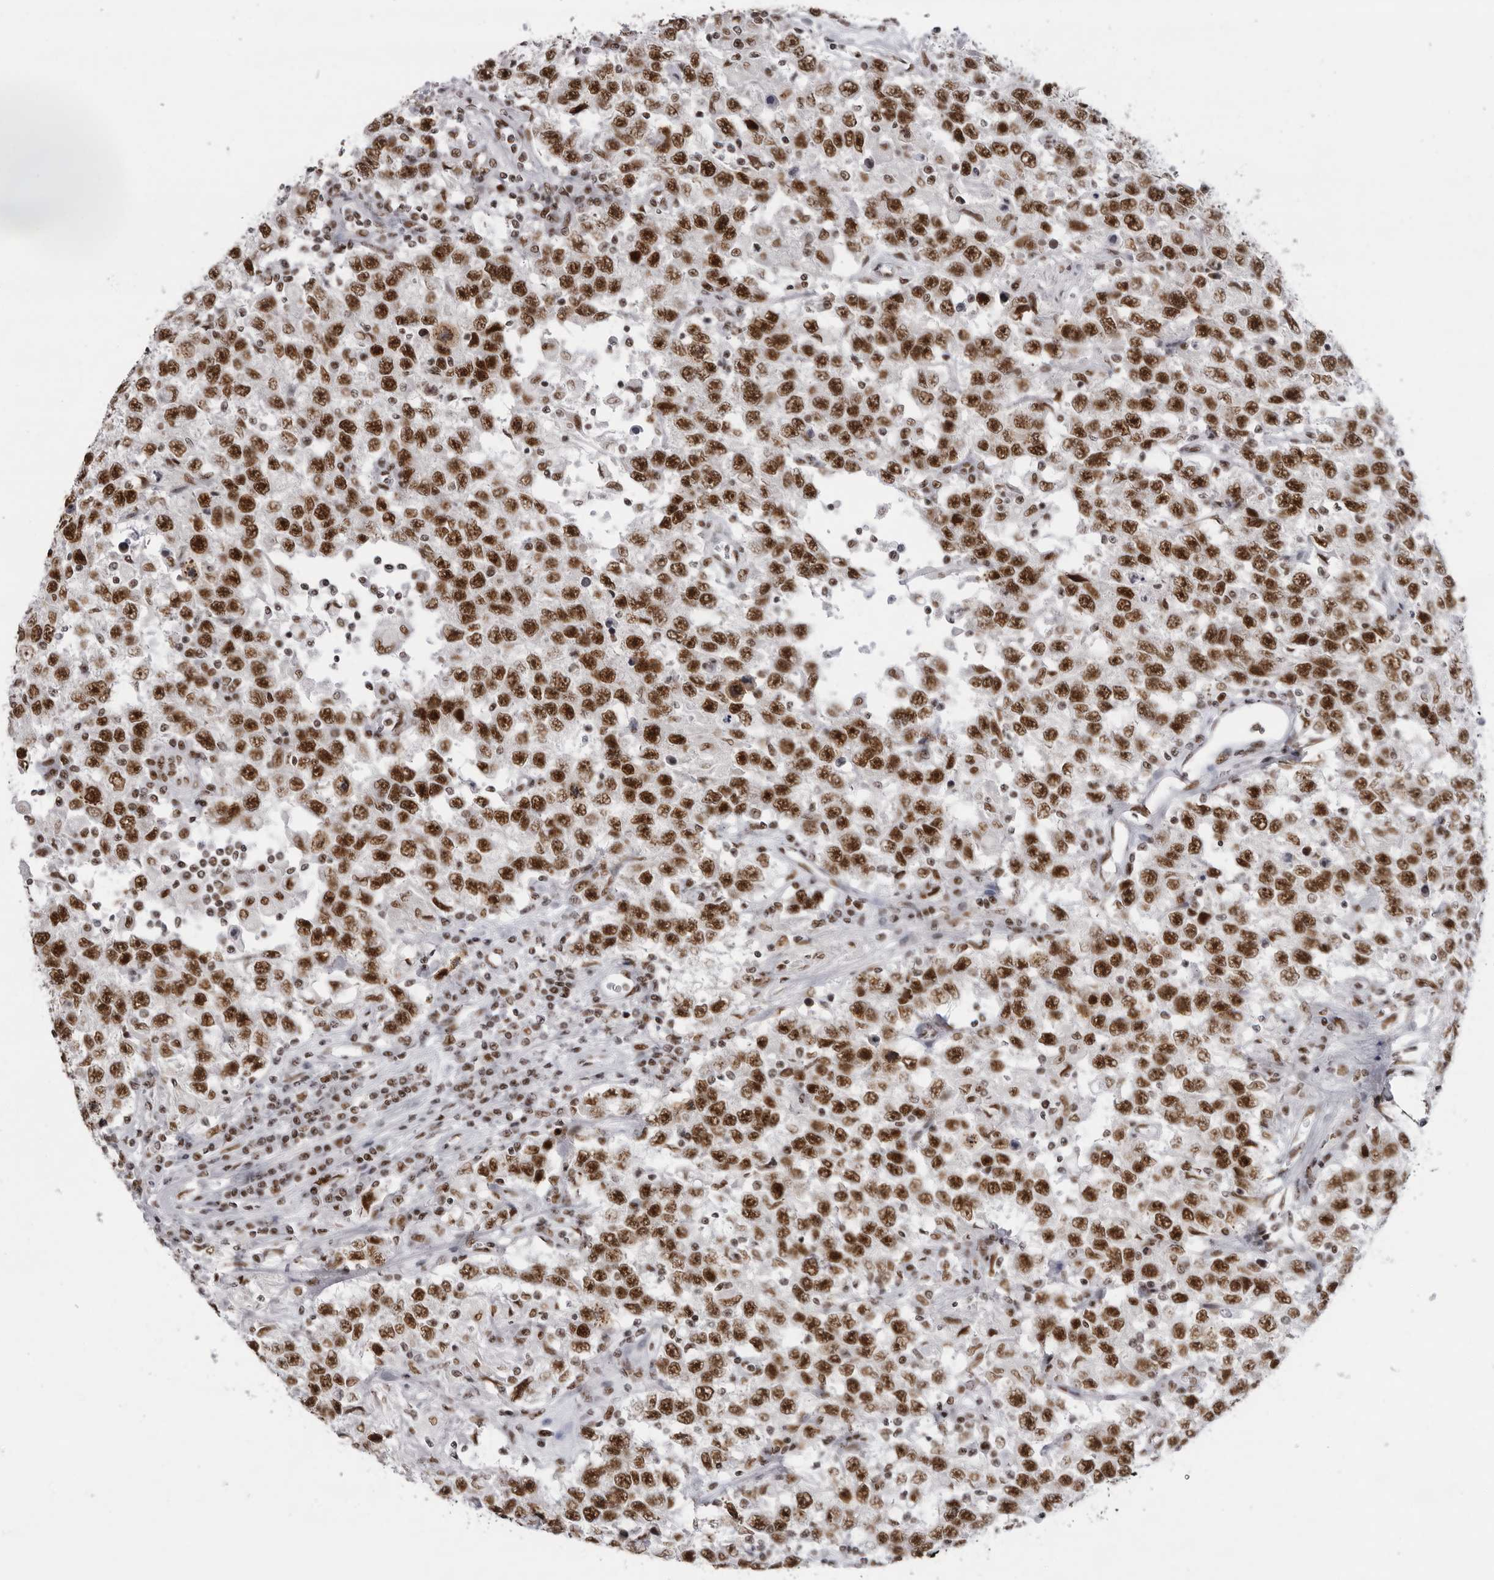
{"staining": {"intensity": "strong", "quantity": ">75%", "location": "nuclear"}, "tissue": "testis cancer", "cell_type": "Tumor cells", "image_type": "cancer", "snomed": [{"axis": "morphology", "description": "Seminoma, NOS"}, {"axis": "topography", "description": "Testis"}], "caption": "A brown stain highlights strong nuclear staining of a protein in seminoma (testis) tumor cells. Ihc stains the protein of interest in brown and the nuclei are stained blue.", "gene": "DHX9", "patient": {"sex": "male", "age": 41}}